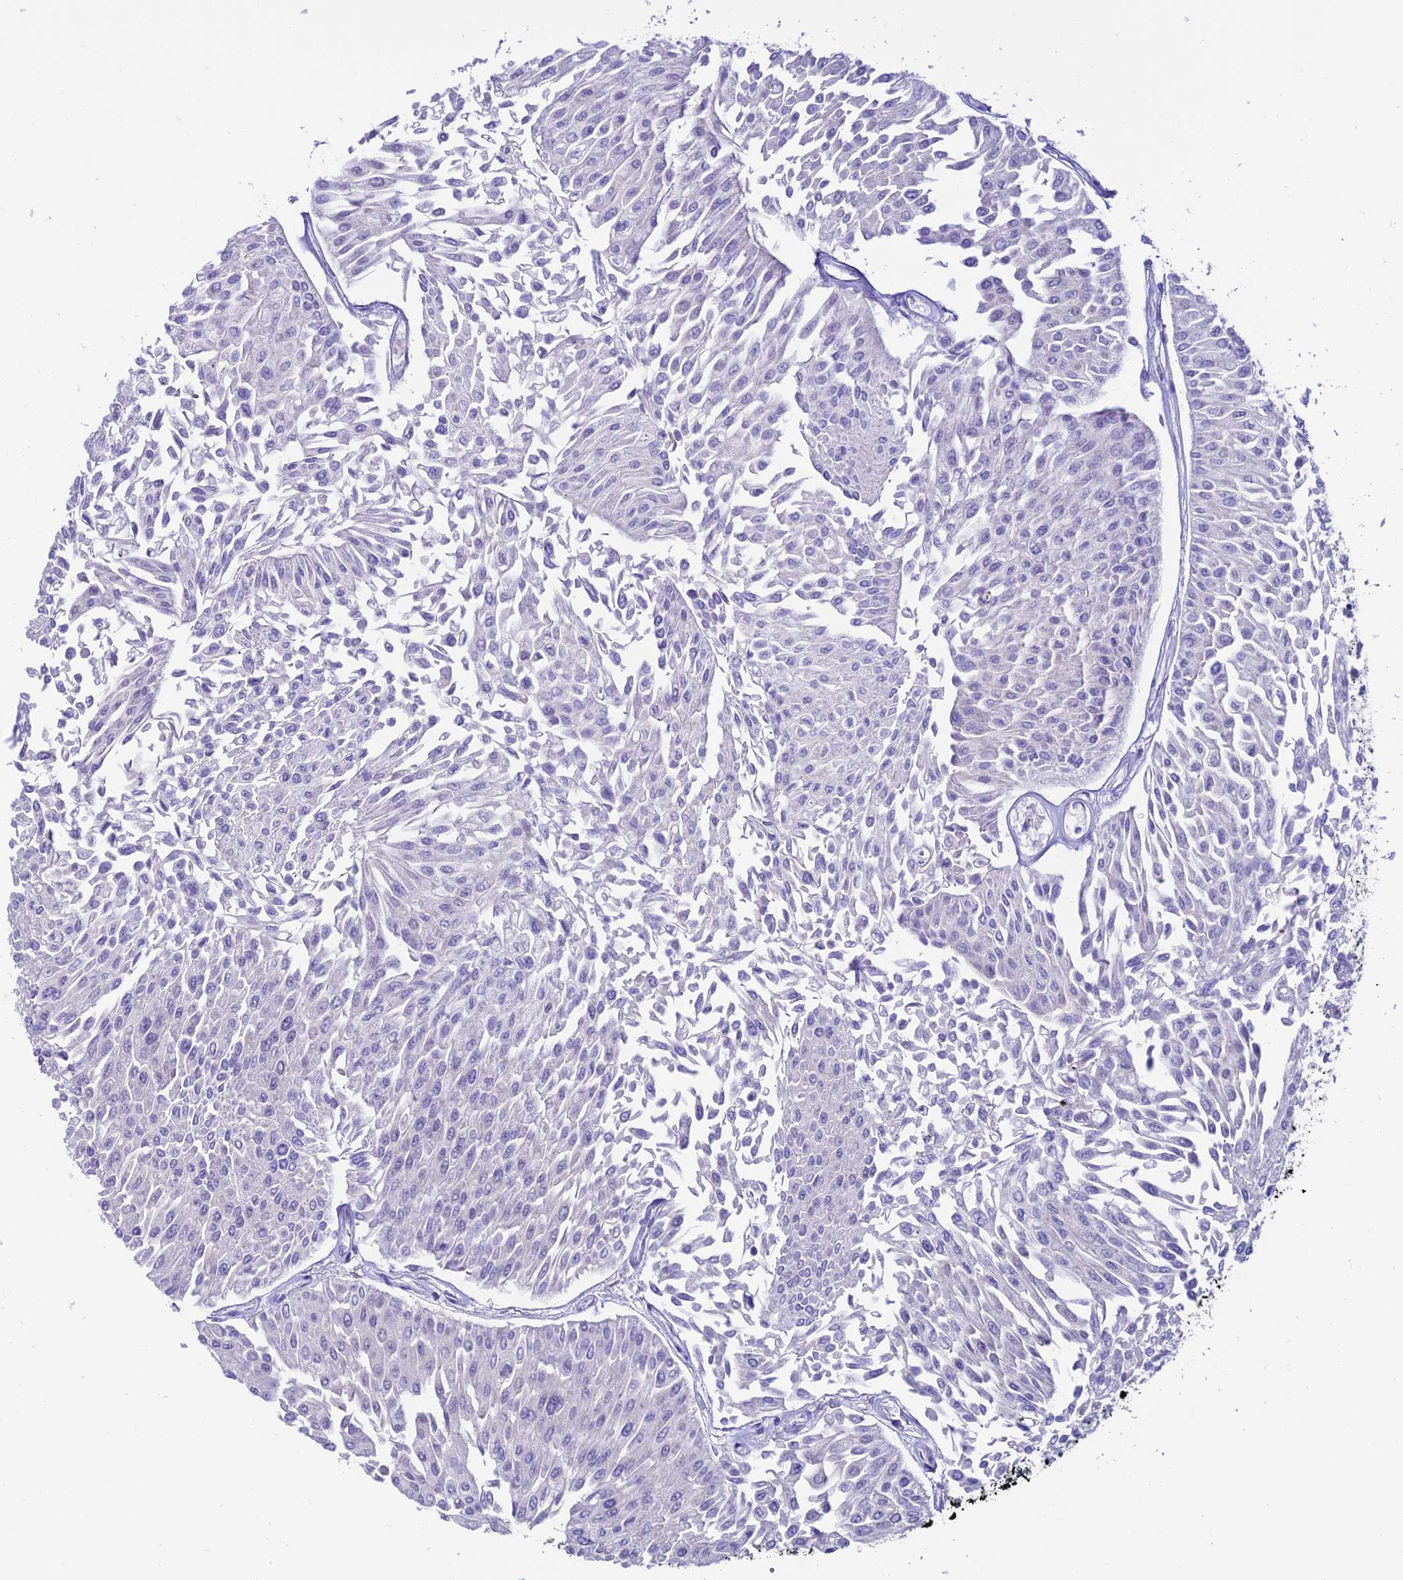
{"staining": {"intensity": "negative", "quantity": "none", "location": "none"}, "tissue": "urothelial cancer", "cell_type": "Tumor cells", "image_type": "cancer", "snomed": [{"axis": "morphology", "description": "Urothelial carcinoma, Low grade"}, {"axis": "topography", "description": "Urinary bladder"}], "caption": "A photomicrograph of urothelial cancer stained for a protein displays no brown staining in tumor cells.", "gene": "SLC10A1", "patient": {"sex": "male", "age": 67}}